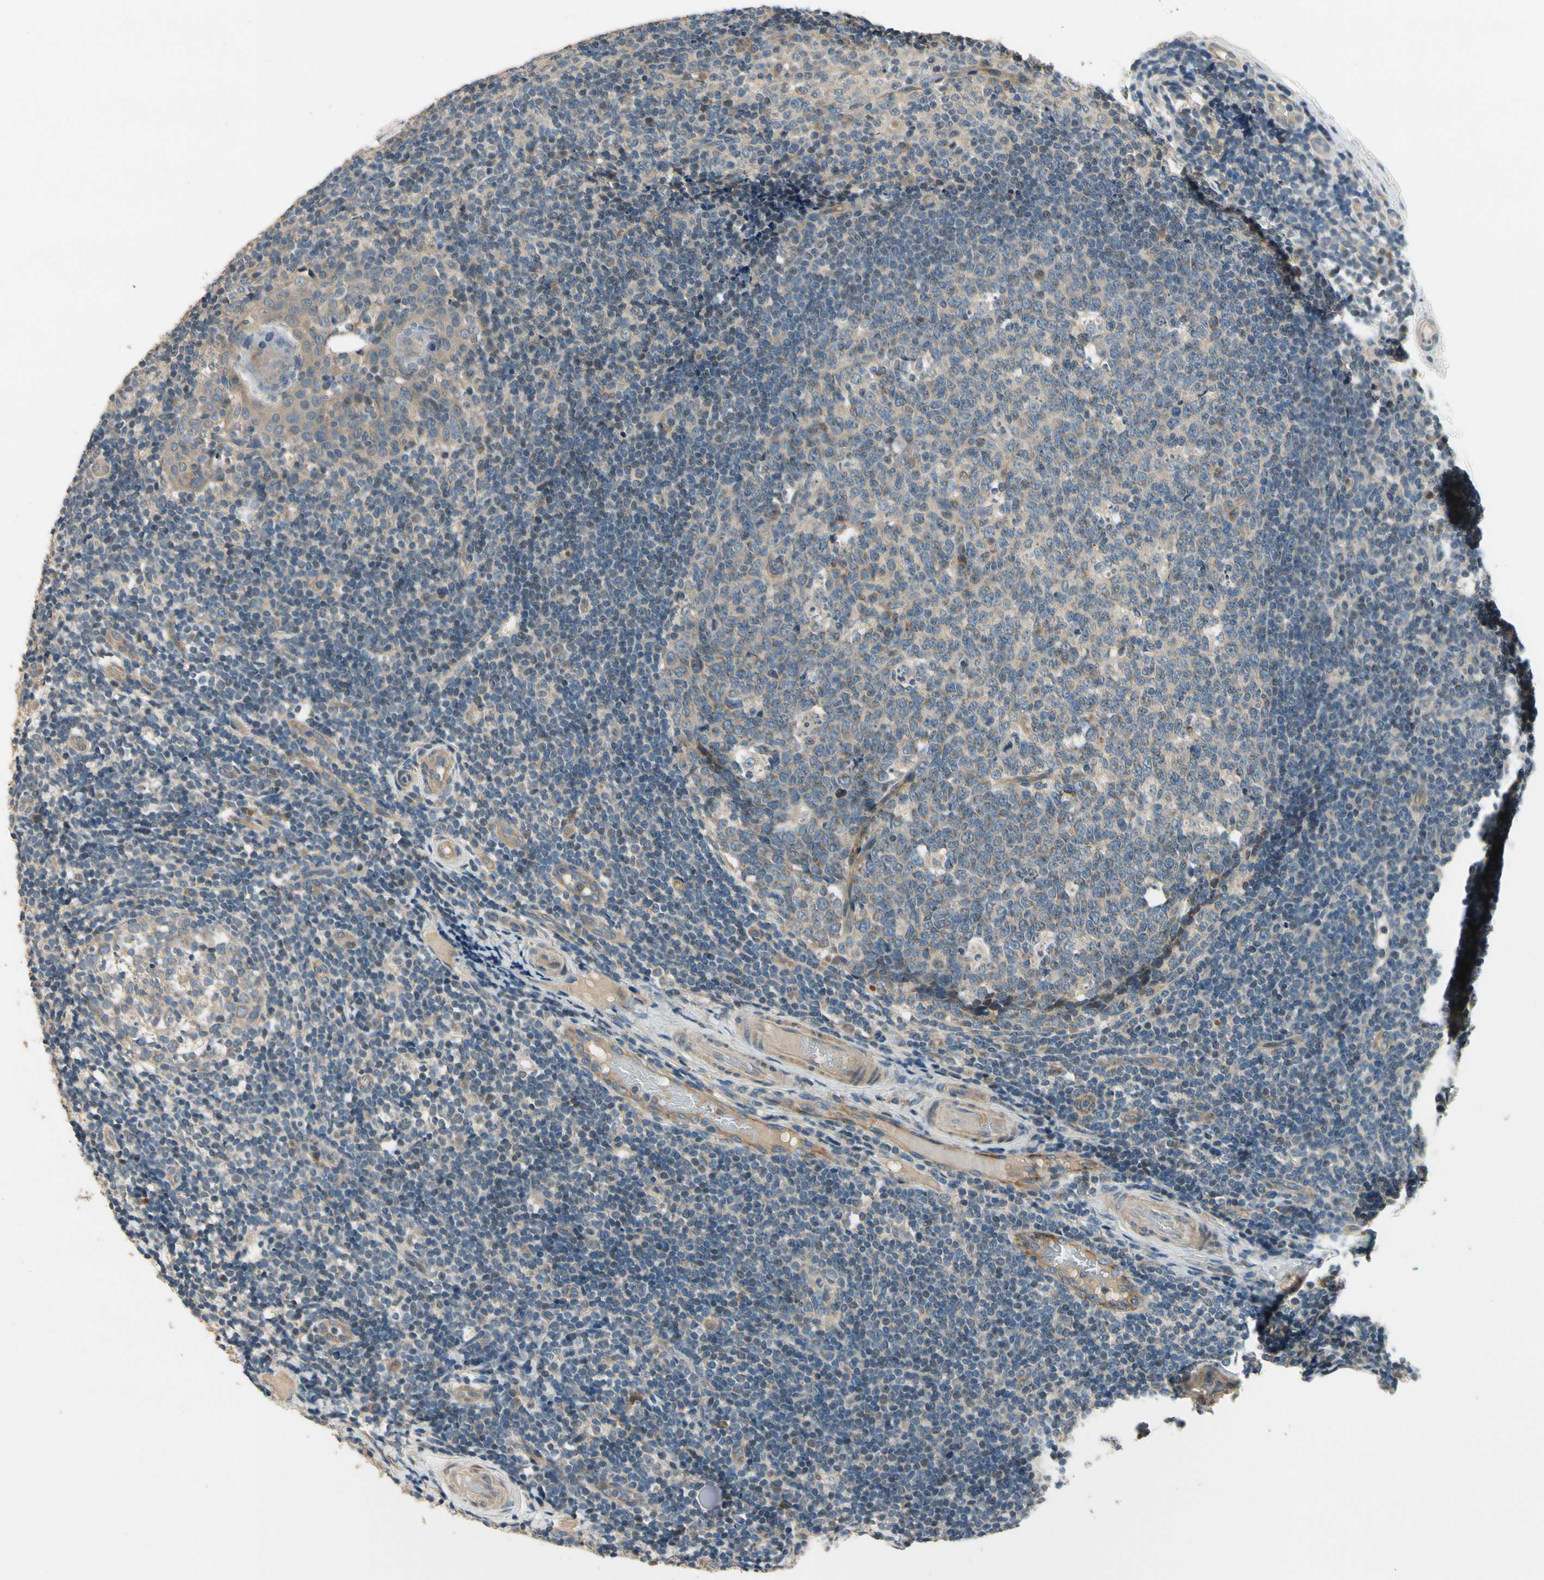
{"staining": {"intensity": "weak", "quantity": "<25%", "location": "cytoplasmic/membranous"}, "tissue": "tonsil", "cell_type": "Germinal center cells", "image_type": "normal", "snomed": [{"axis": "morphology", "description": "Normal tissue, NOS"}, {"axis": "topography", "description": "Tonsil"}], "caption": "High power microscopy micrograph of an immunohistochemistry histopathology image of benign tonsil, revealing no significant staining in germinal center cells. (DAB immunohistochemistry (IHC) with hematoxylin counter stain).", "gene": "ALKBH3", "patient": {"sex": "female", "age": 19}}